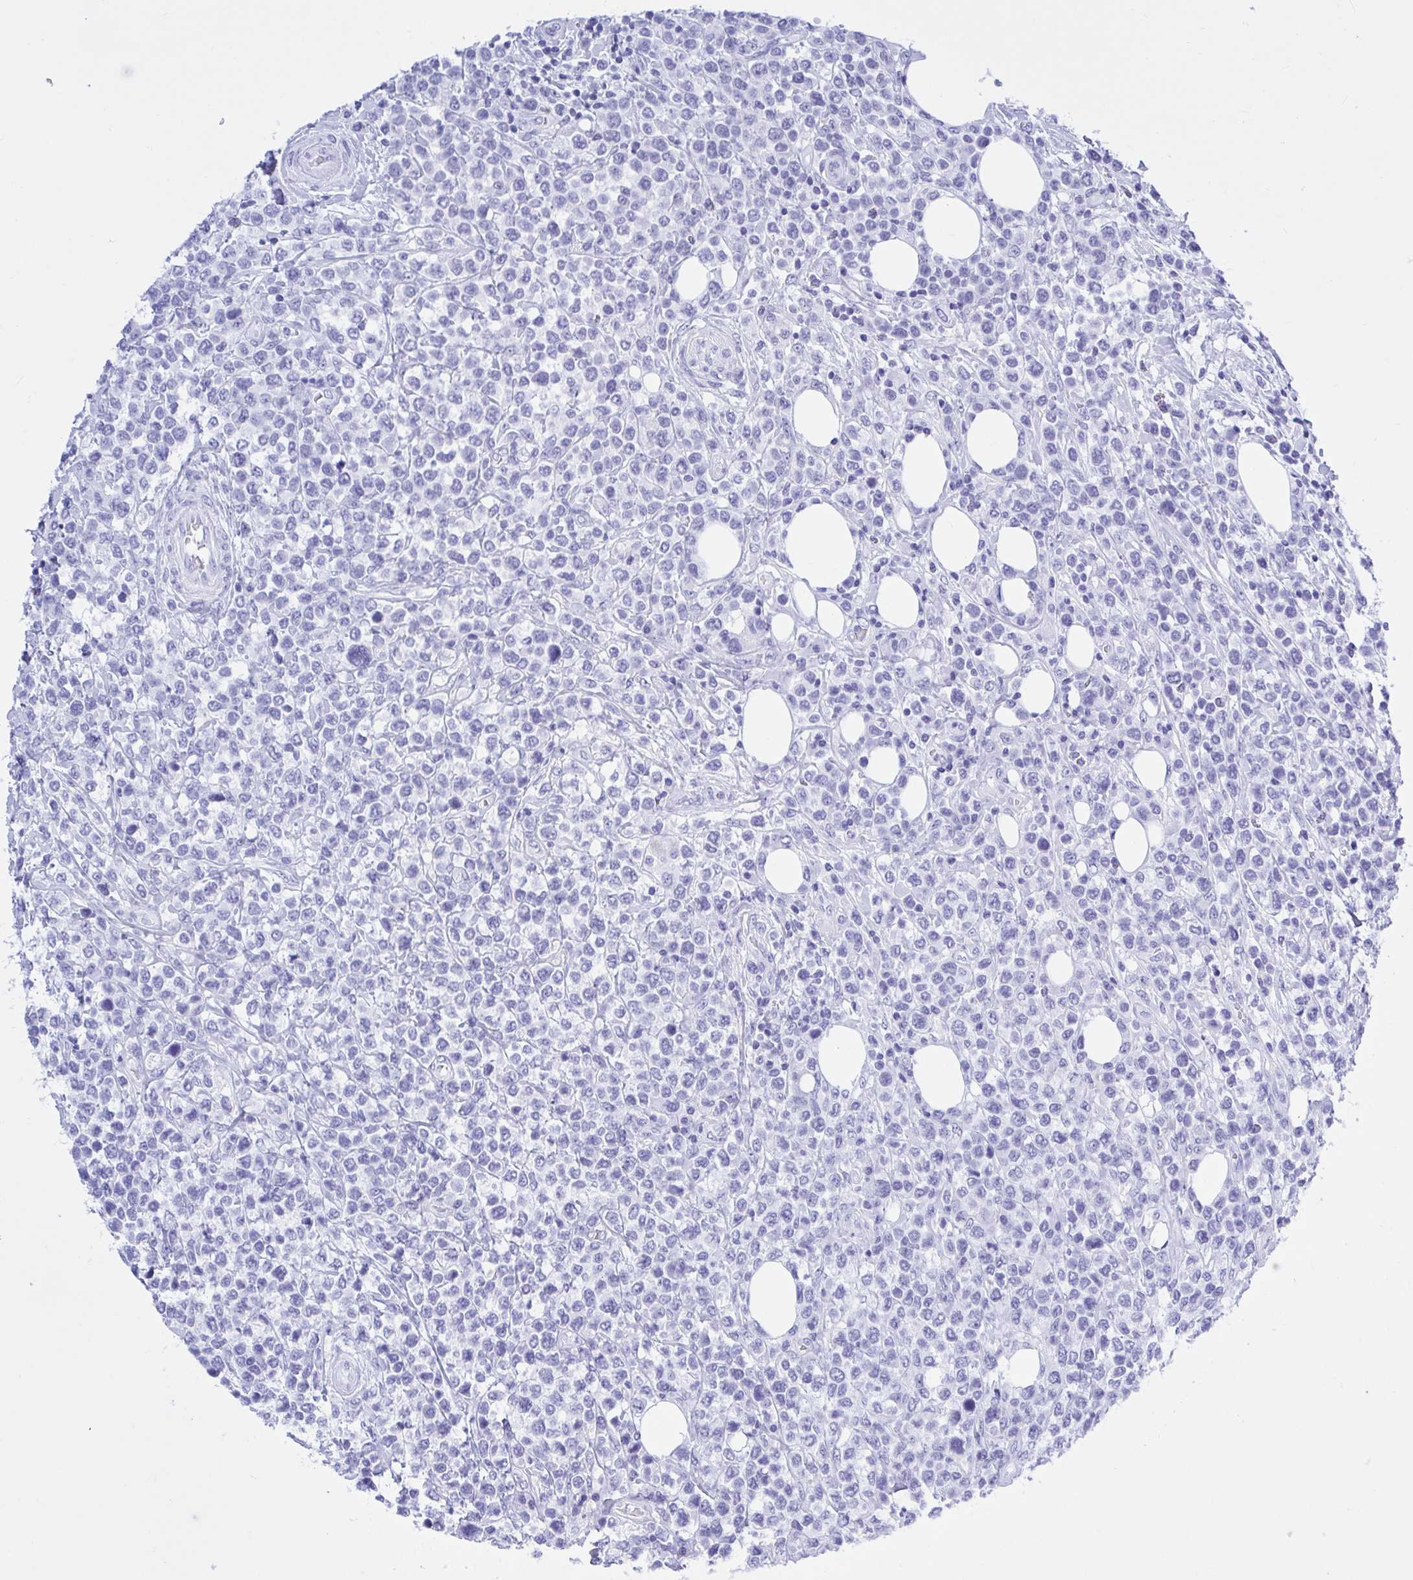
{"staining": {"intensity": "negative", "quantity": "none", "location": "none"}, "tissue": "lymphoma", "cell_type": "Tumor cells", "image_type": "cancer", "snomed": [{"axis": "morphology", "description": "Malignant lymphoma, non-Hodgkin's type, High grade"}, {"axis": "topography", "description": "Soft tissue"}], "caption": "The histopathology image reveals no staining of tumor cells in lymphoma.", "gene": "THOP1", "patient": {"sex": "female", "age": 56}}